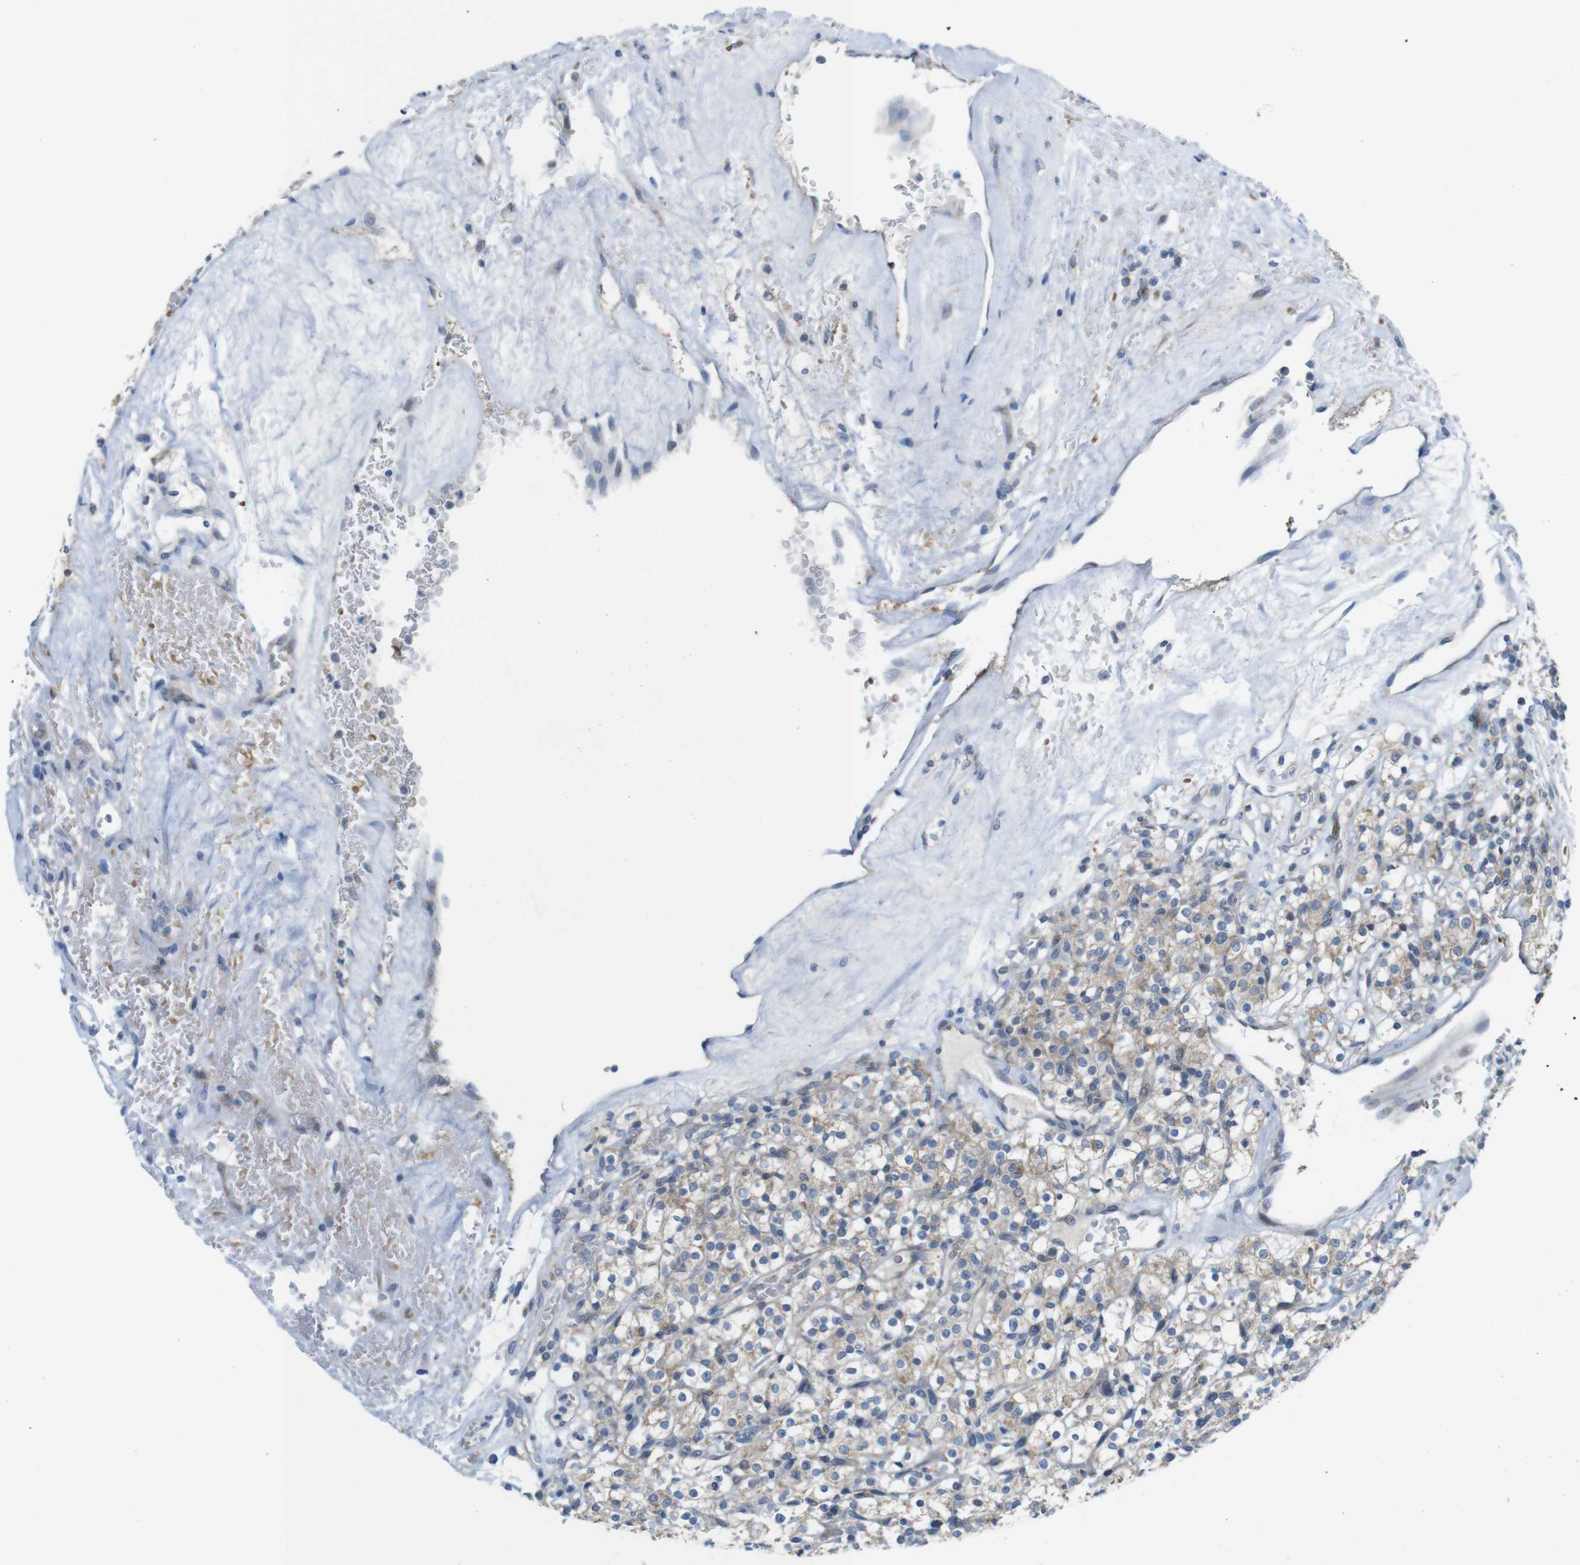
{"staining": {"intensity": "weak", "quantity": ">75%", "location": "cytoplasmic/membranous"}, "tissue": "renal cancer", "cell_type": "Tumor cells", "image_type": "cancer", "snomed": [{"axis": "morphology", "description": "Normal tissue, NOS"}, {"axis": "morphology", "description": "Adenocarcinoma, NOS"}, {"axis": "topography", "description": "Kidney"}], "caption": "Renal cancer stained with DAB IHC demonstrates low levels of weak cytoplasmic/membranous positivity in approximately >75% of tumor cells.", "gene": "MARCHF1", "patient": {"sex": "female", "age": 72}}